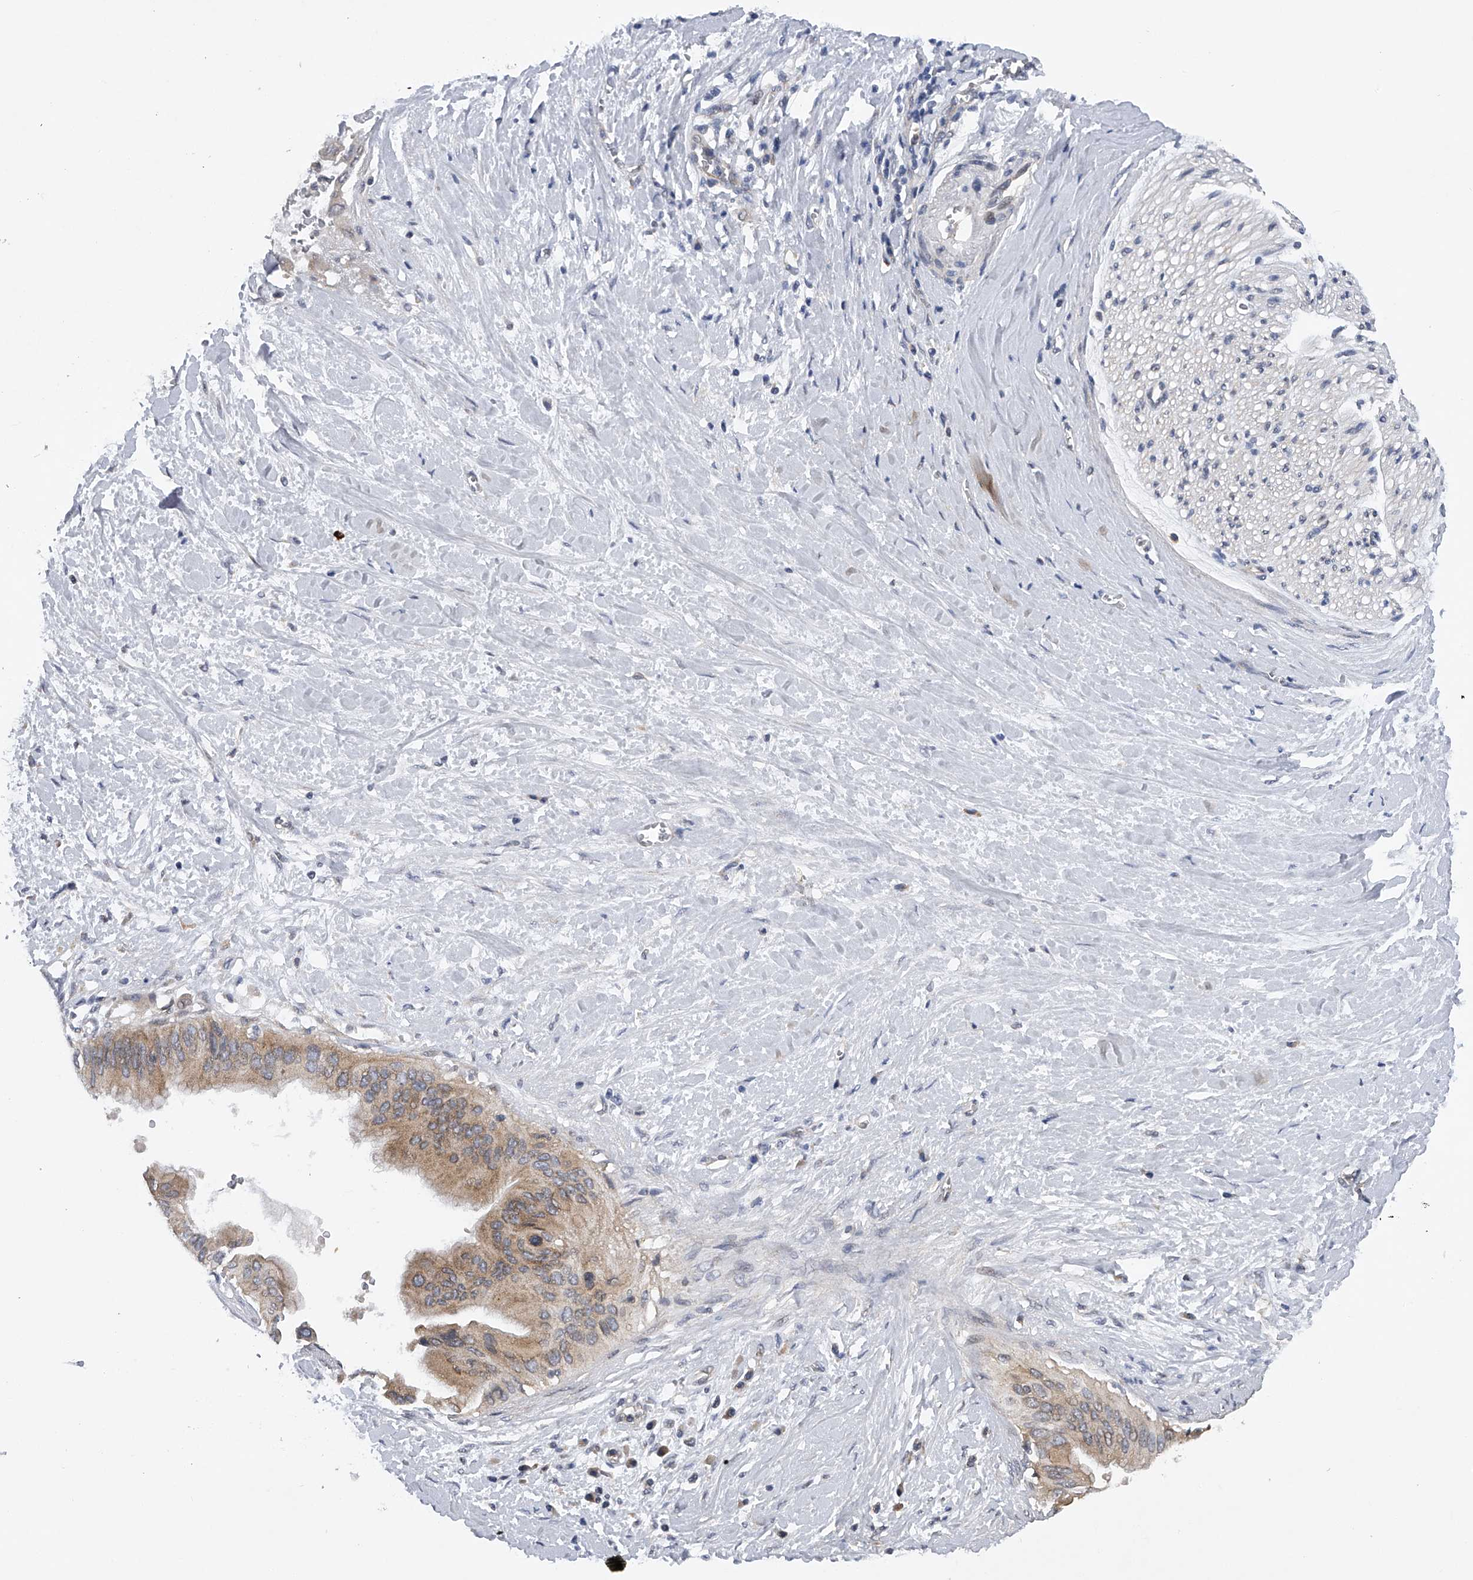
{"staining": {"intensity": "moderate", "quantity": ">75%", "location": "cytoplasmic/membranous"}, "tissue": "pancreatic cancer", "cell_type": "Tumor cells", "image_type": "cancer", "snomed": [{"axis": "morphology", "description": "Adenocarcinoma, NOS"}, {"axis": "topography", "description": "Pancreas"}], "caption": "Pancreatic adenocarcinoma stained with IHC reveals moderate cytoplasmic/membranous staining in about >75% of tumor cells.", "gene": "RNF5", "patient": {"sex": "male", "age": 55}}